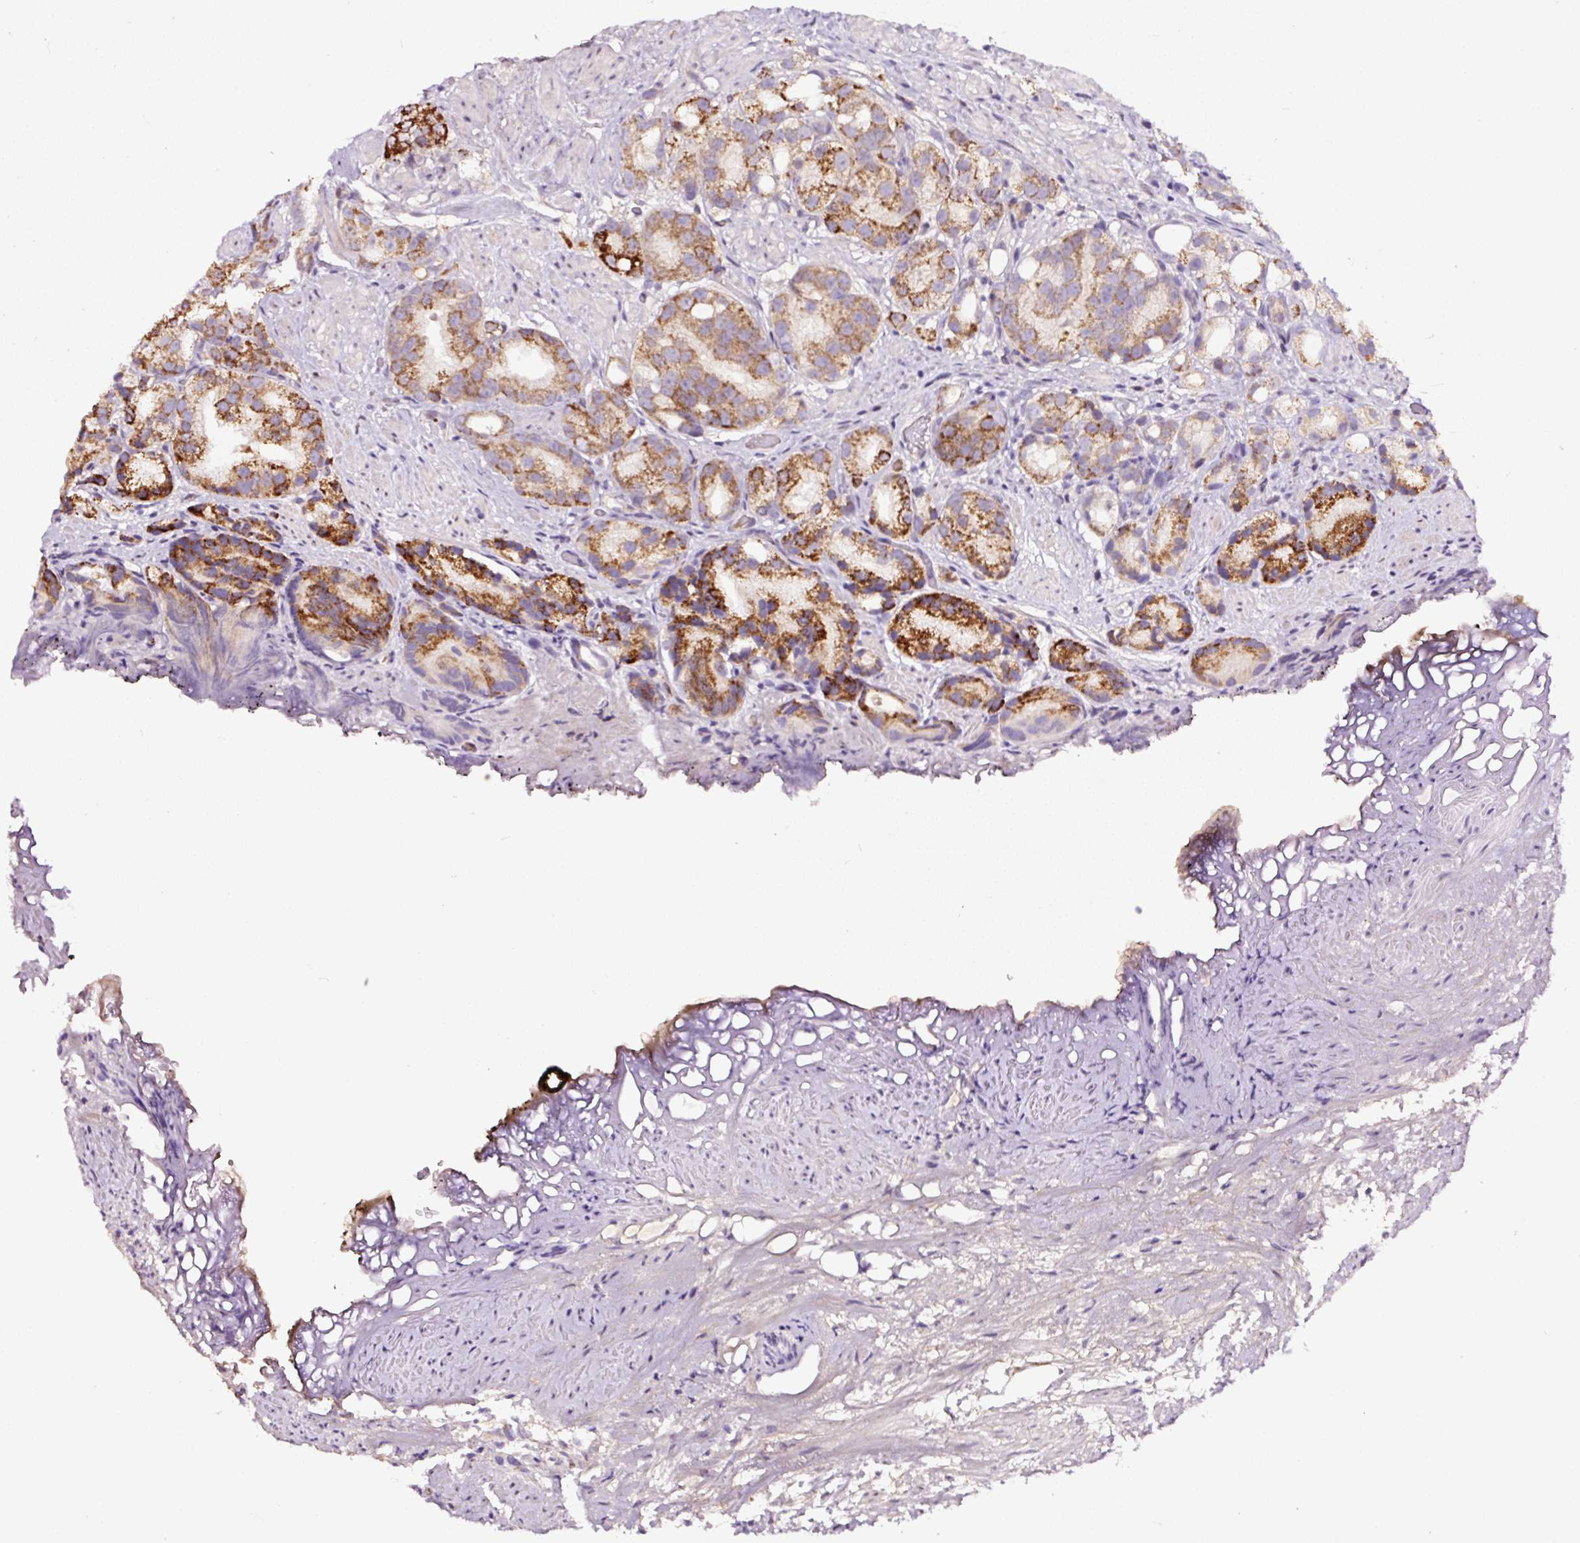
{"staining": {"intensity": "strong", "quantity": ">75%", "location": "cytoplasmic/membranous"}, "tissue": "prostate cancer", "cell_type": "Tumor cells", "image_type": "cancer", "snomed": [{"axis": "morphology", "description": "Adenocarcinoma, High grade"}, {"axis": "topography", "description": "Prostate"}], "caption": "Protein expression analysis of prostate cancer exhibits strong cytoplasmic/membranous expression in about >75% of tumor cells.", "gene": "LRRC24", "patient": {"sex": "male", "age": 82}}